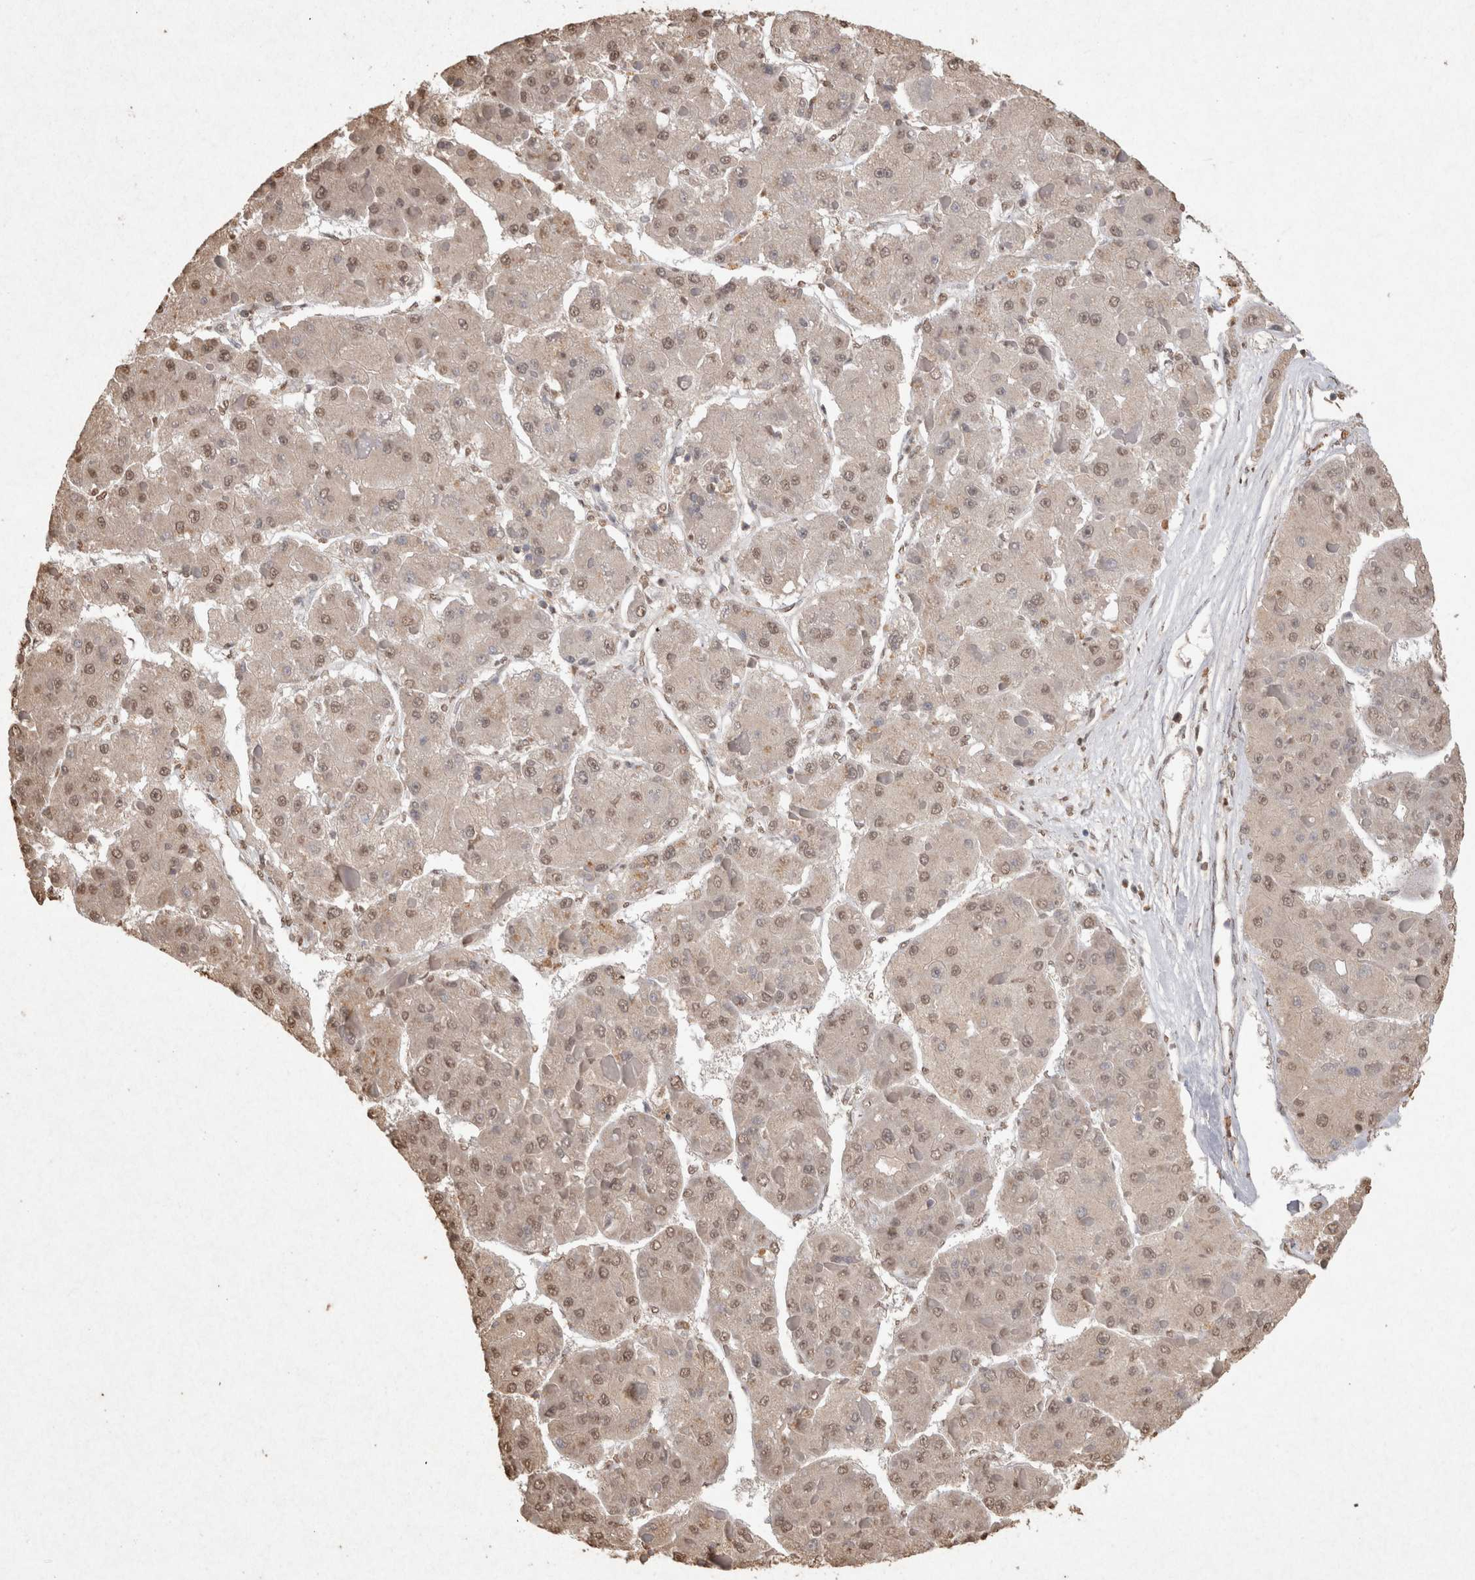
{"staining": {"intensity": "weak", "quantity": ">75%", "location": "nuclear"}, "tissue": "liver cancer", "cell_type": "Tumor cells", "image_type": "cancer", "snomed": [{"axis": "morphology", "description": "Carcinoma, Hepatocellular, NOS"}, {"axis": "topography", "description": "Liver"}], "caption": "The histopathology image demonstrates staining of hepatocellular carcinoma (liver), revealing weak nuclear protein expression (brown color) within tumor cells.", "gene": "MLX", "patient": {"sex": "female", "age": 73}}